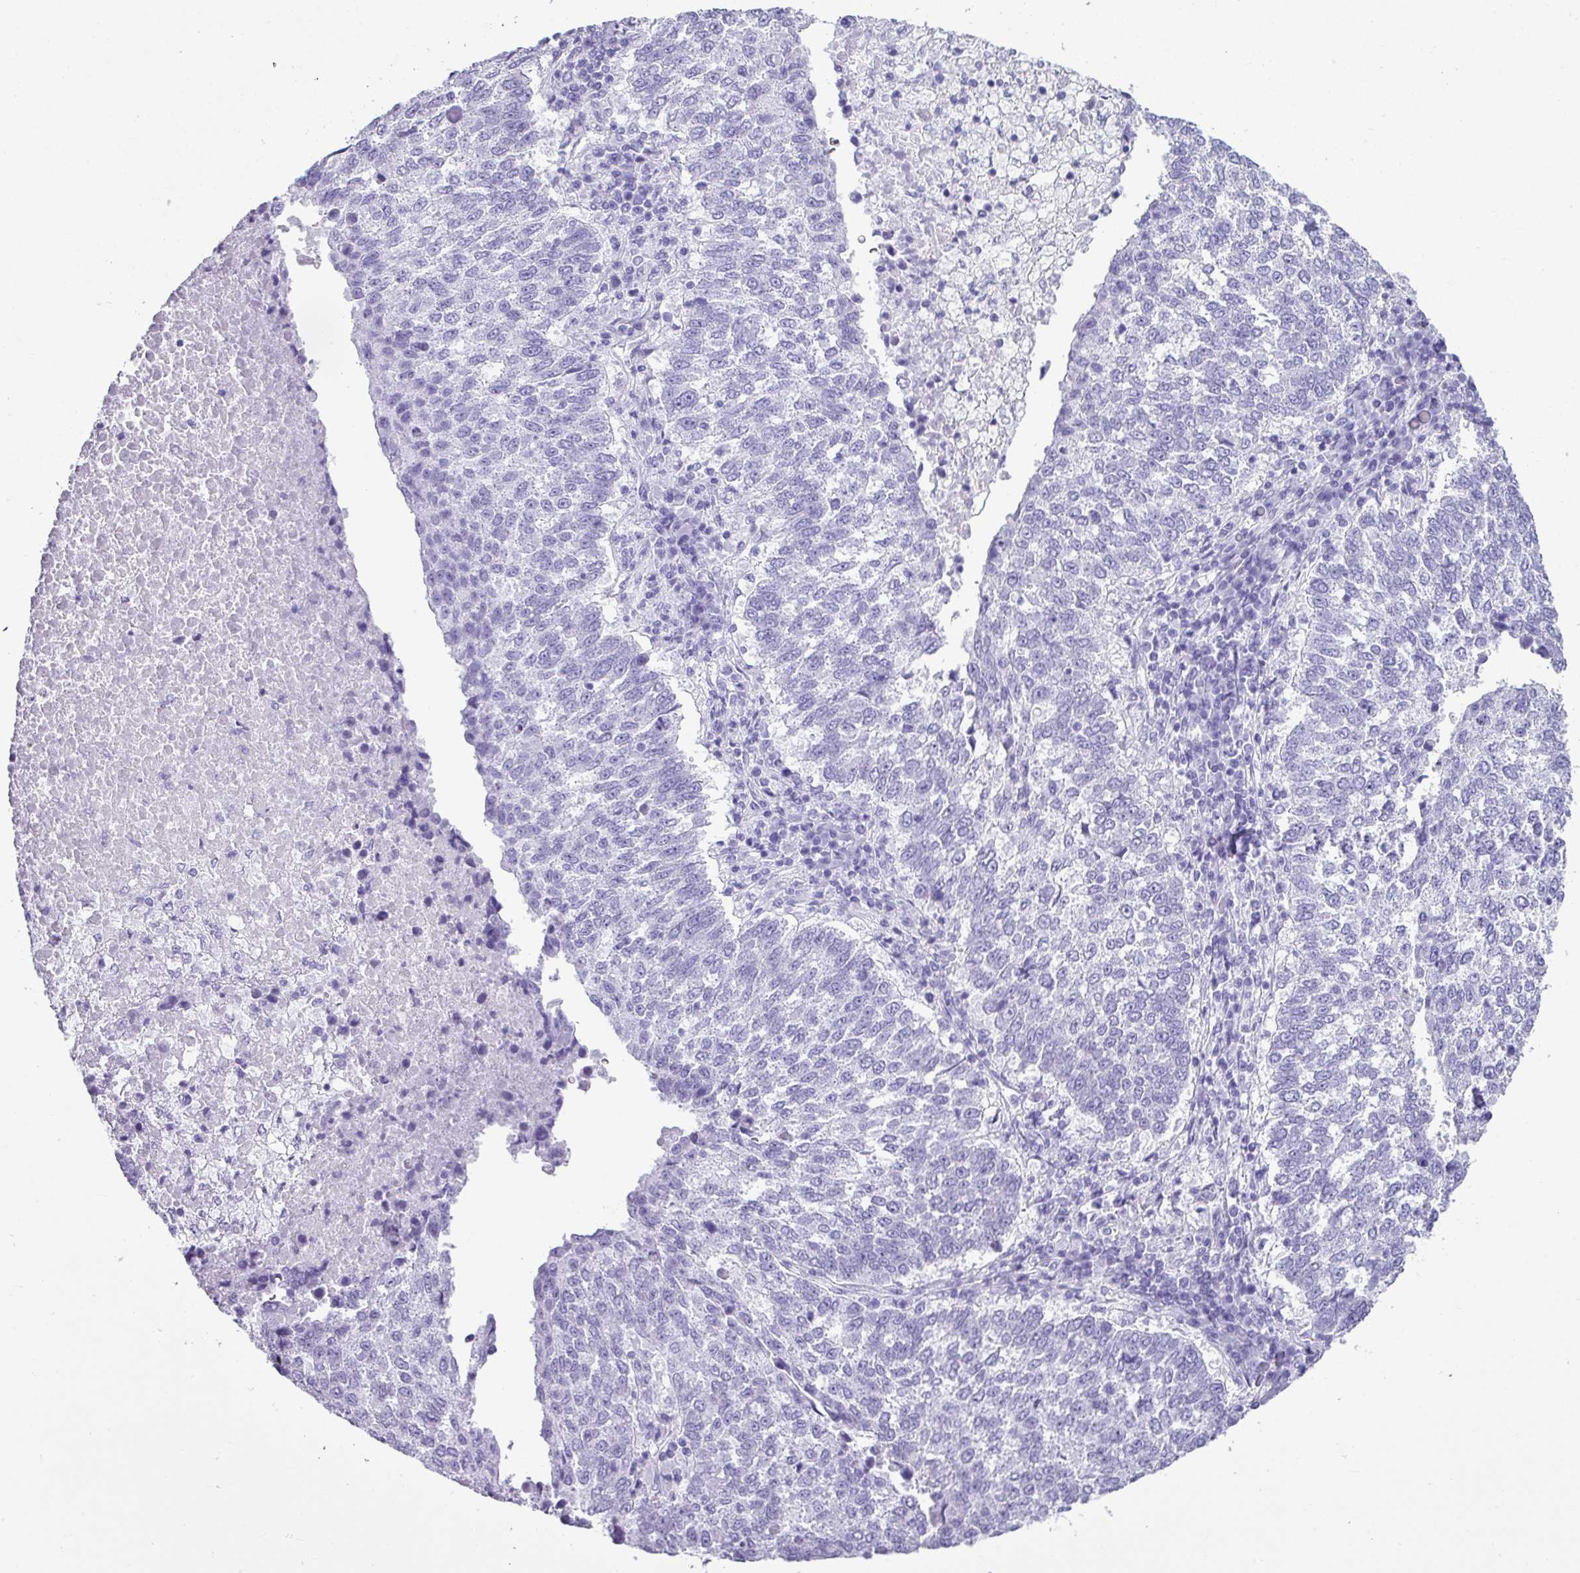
{"staining": {"intensity": "negative", "quantity": "none", "location": "none"}, "tissue": "lung cancer", "cell_type": "Tumor cells", "image_type": "cancer", "snomed": [{"axis": "morphology", "description": "Squamous cell carcinoma, NOS"}, {"axis": "topography", "description": "Lung"}], "caption": "This is a micrograph of IHC staining of lung cancer, which shows no staining in tumor cells.", "gene": "ZNF568", "patient": {"sex": "male", "age": 73}}